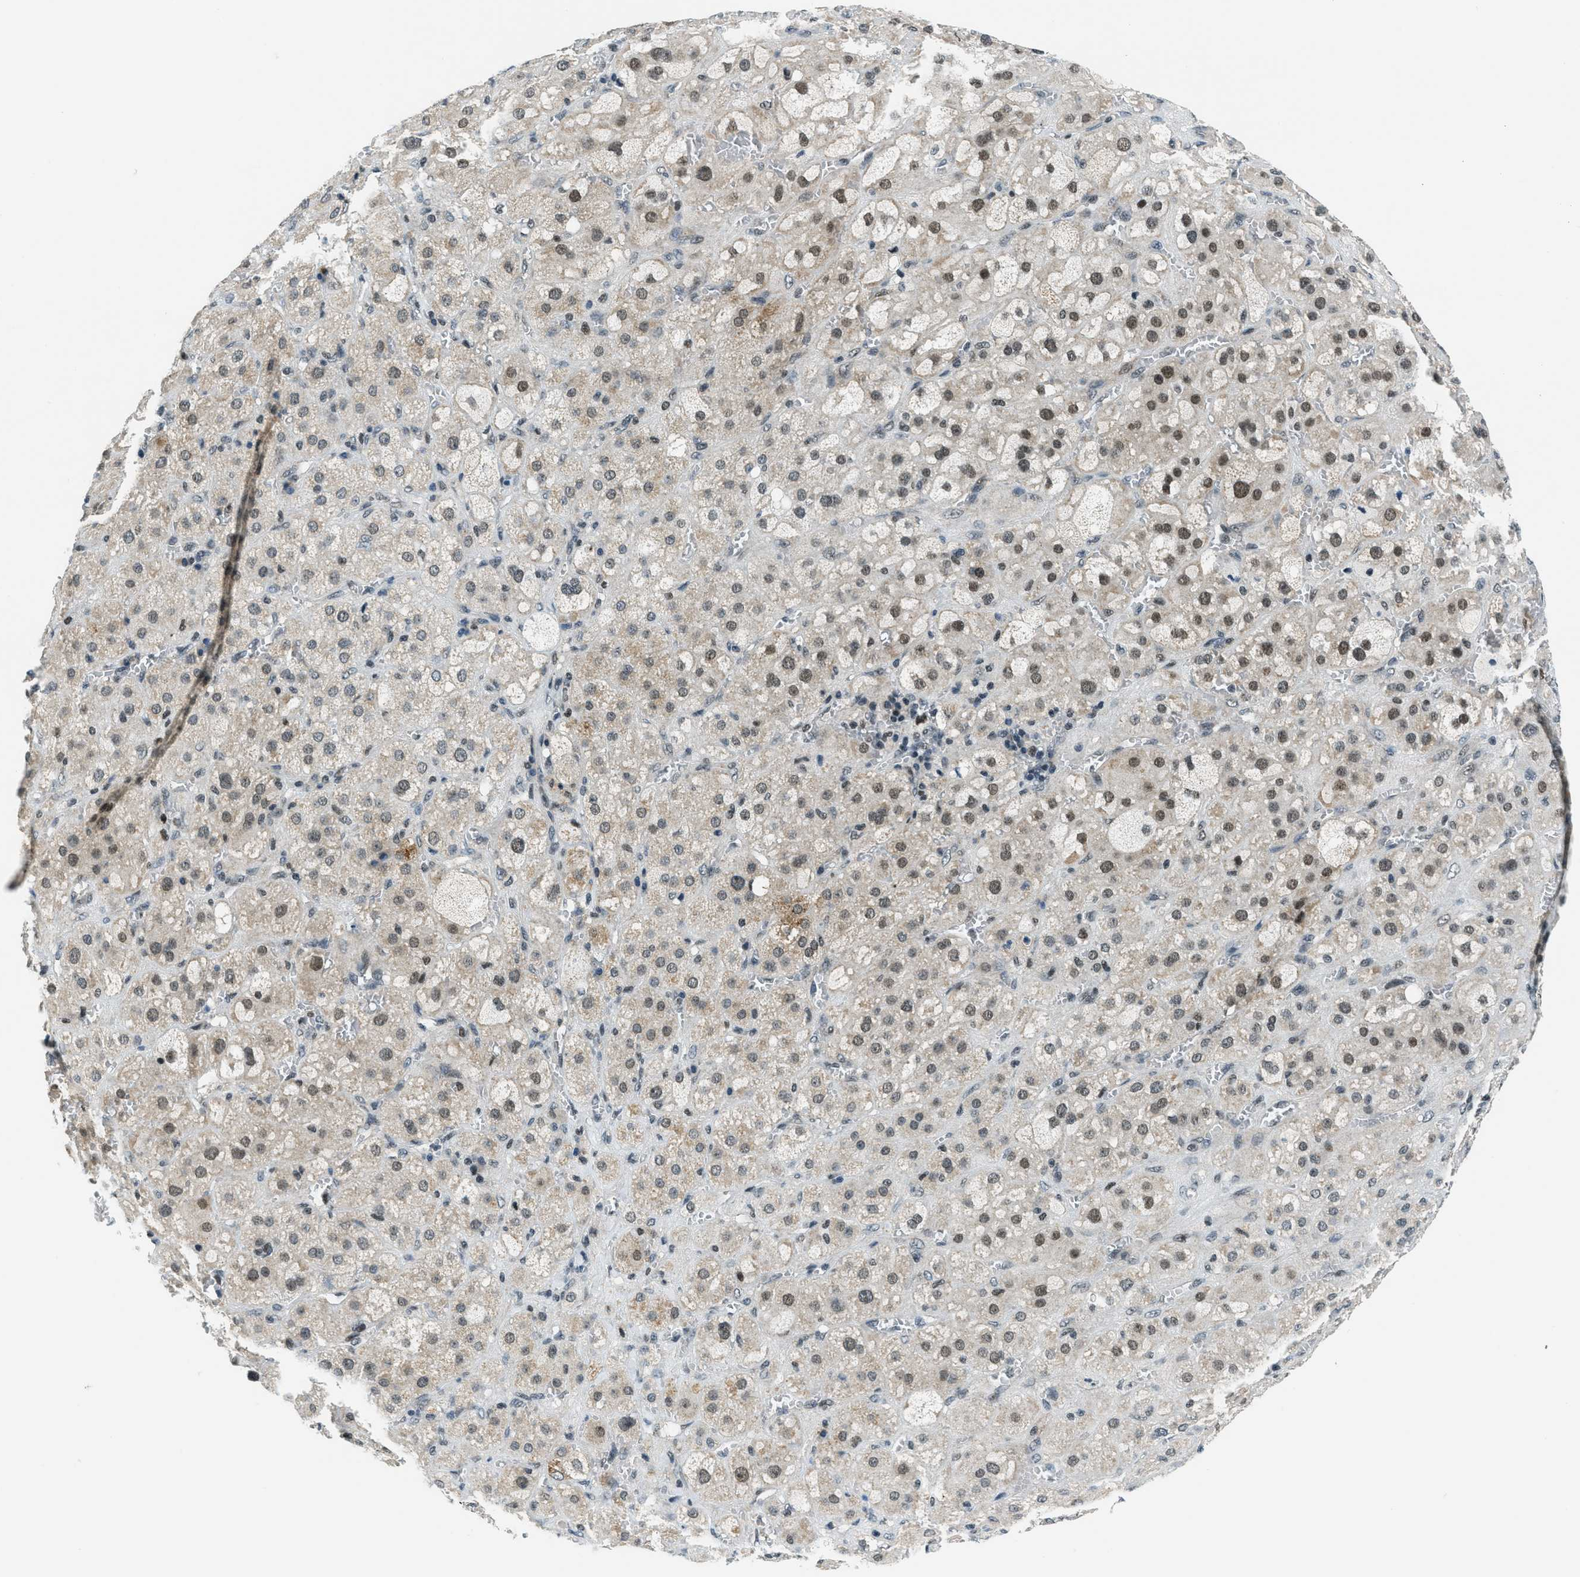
{"staining": {"intensity": "moderate", "quantity": "<25%", "location": "cytoplasmic/membranous,nuclear"}, "tissue": "adrenal gland", "cell_type": "Glandular cells", "image_type": "normal", "snomed": [{"axis": "morphology", "description": "Normal tissue, NOS"}, {"axis": "topography", "description": "Adrenal gland"}], "caption": "Protein expression analysis of unremarkable human adrenal gland reveals moderate cytoplasmic/membranous,nuclear staining in about <25% of glandular cells. (IHC, brightfield microscopy, high magnification).", "gene": "KLF6", "patient": {"sex": "female", "age": 47}}